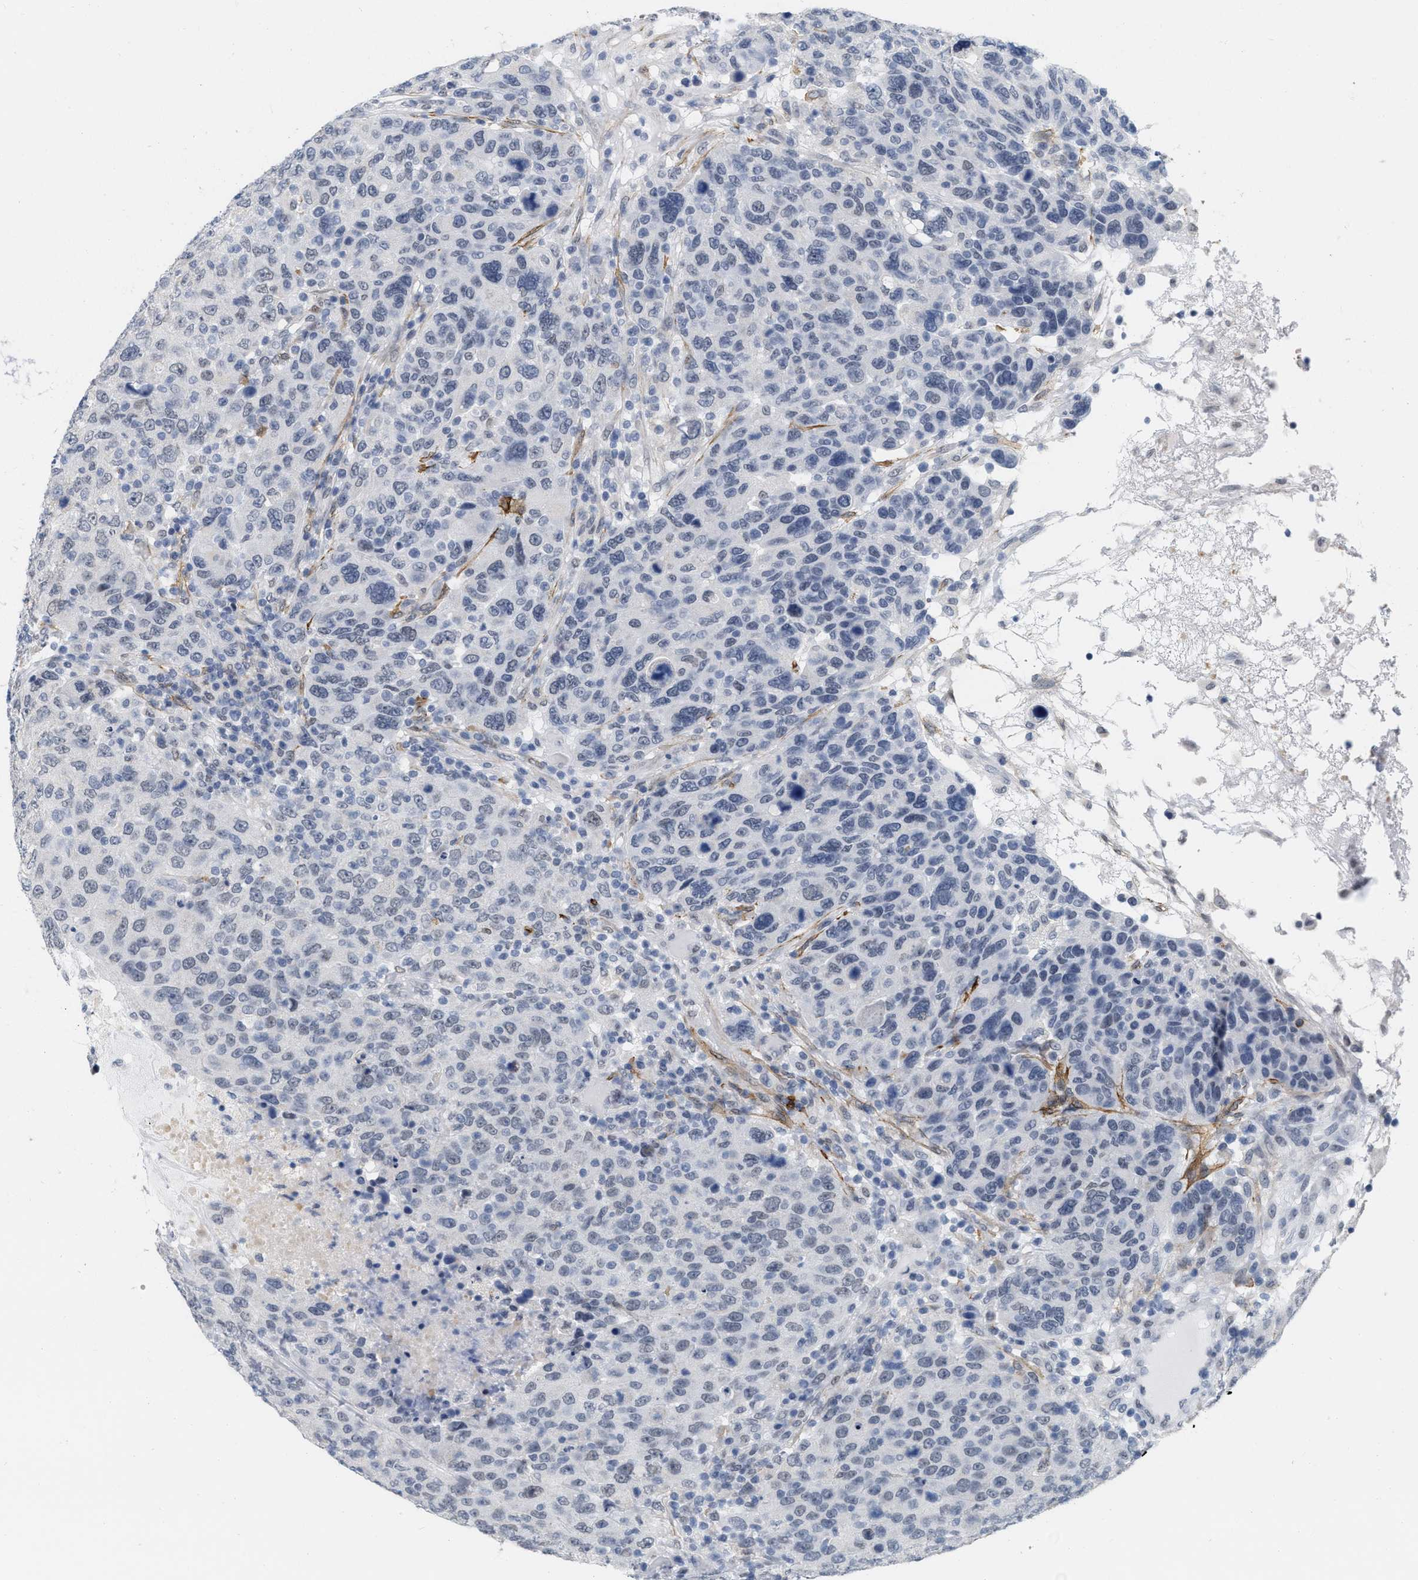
{"staining": {"intensity": "negative", "quantity": "none", "location": "none"}, "tissue": "breast cancer", "cell_type": "Tumor cells", "image_type": "cancer", "snomed": [{"axis": "morphology", "description": "Duct carcinoma"}, {"axis": "topography", "description": "Breast"}], "caption": "The image shows no staining of tumor cells in breast infiltrating ductal carcinoma.", "gene": "XIRP1", "patient": {"sex": "female", "age": 37}}